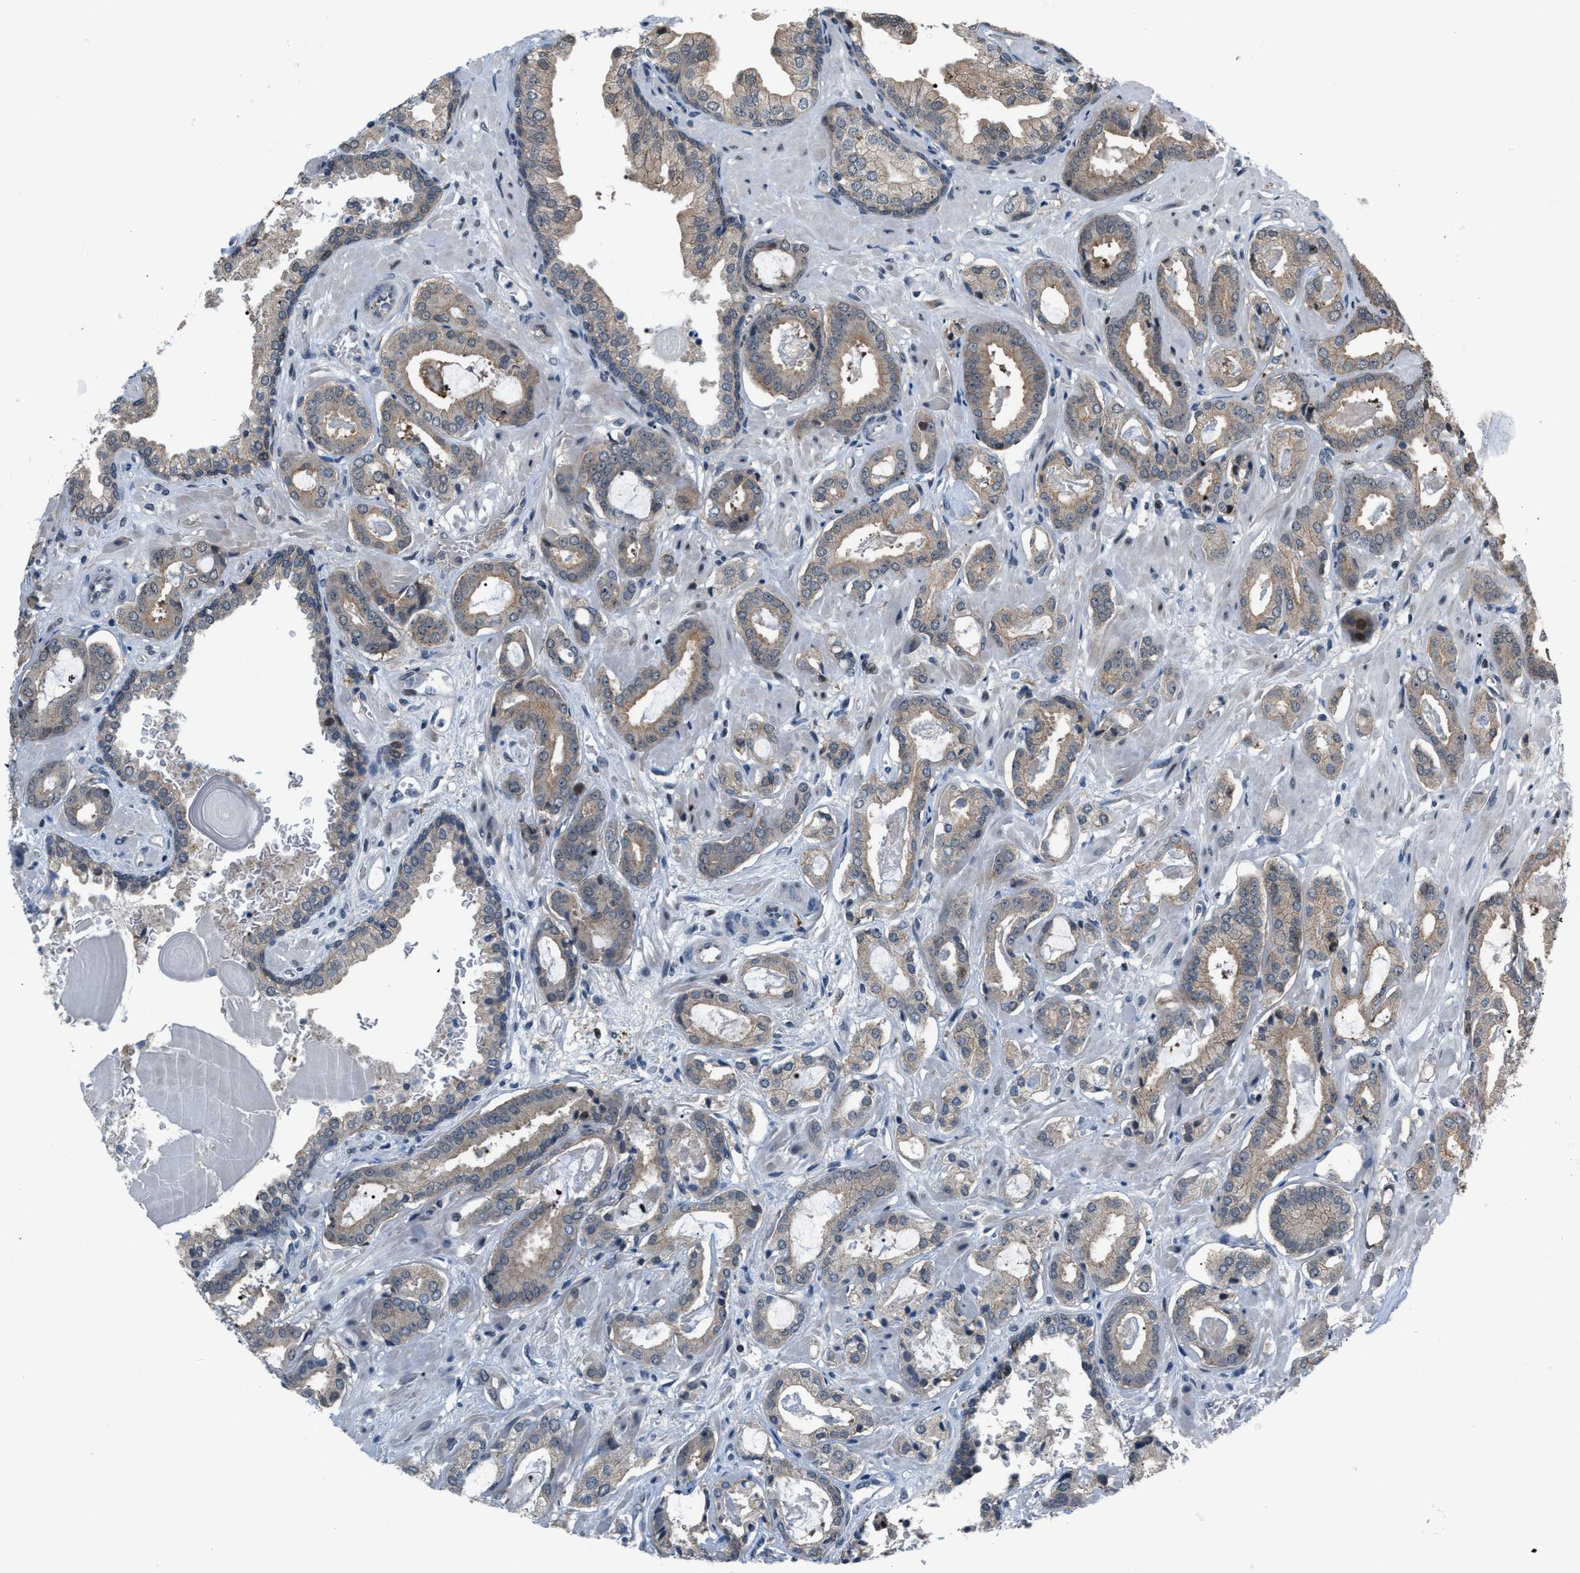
{"staining": {"intensity": "weak", "quantity": "<25%", "location": "cytoplasmic/membranous"}, "tissue": "prostate cancer", "cell_type": "Tumor cells", "image_type": "cancer", "snomed": [{"axis": "morphology", "description": "Adenocarcinoma, Low grade"}, {"axis": "topography", "description": "Prostate"}], "caption": "Immunohistochemical staining of prostate cancer exhibits no significant positivity in tumor cells.", "gene": "RFFL", "patient": {"sex": "male", "age": 53}}